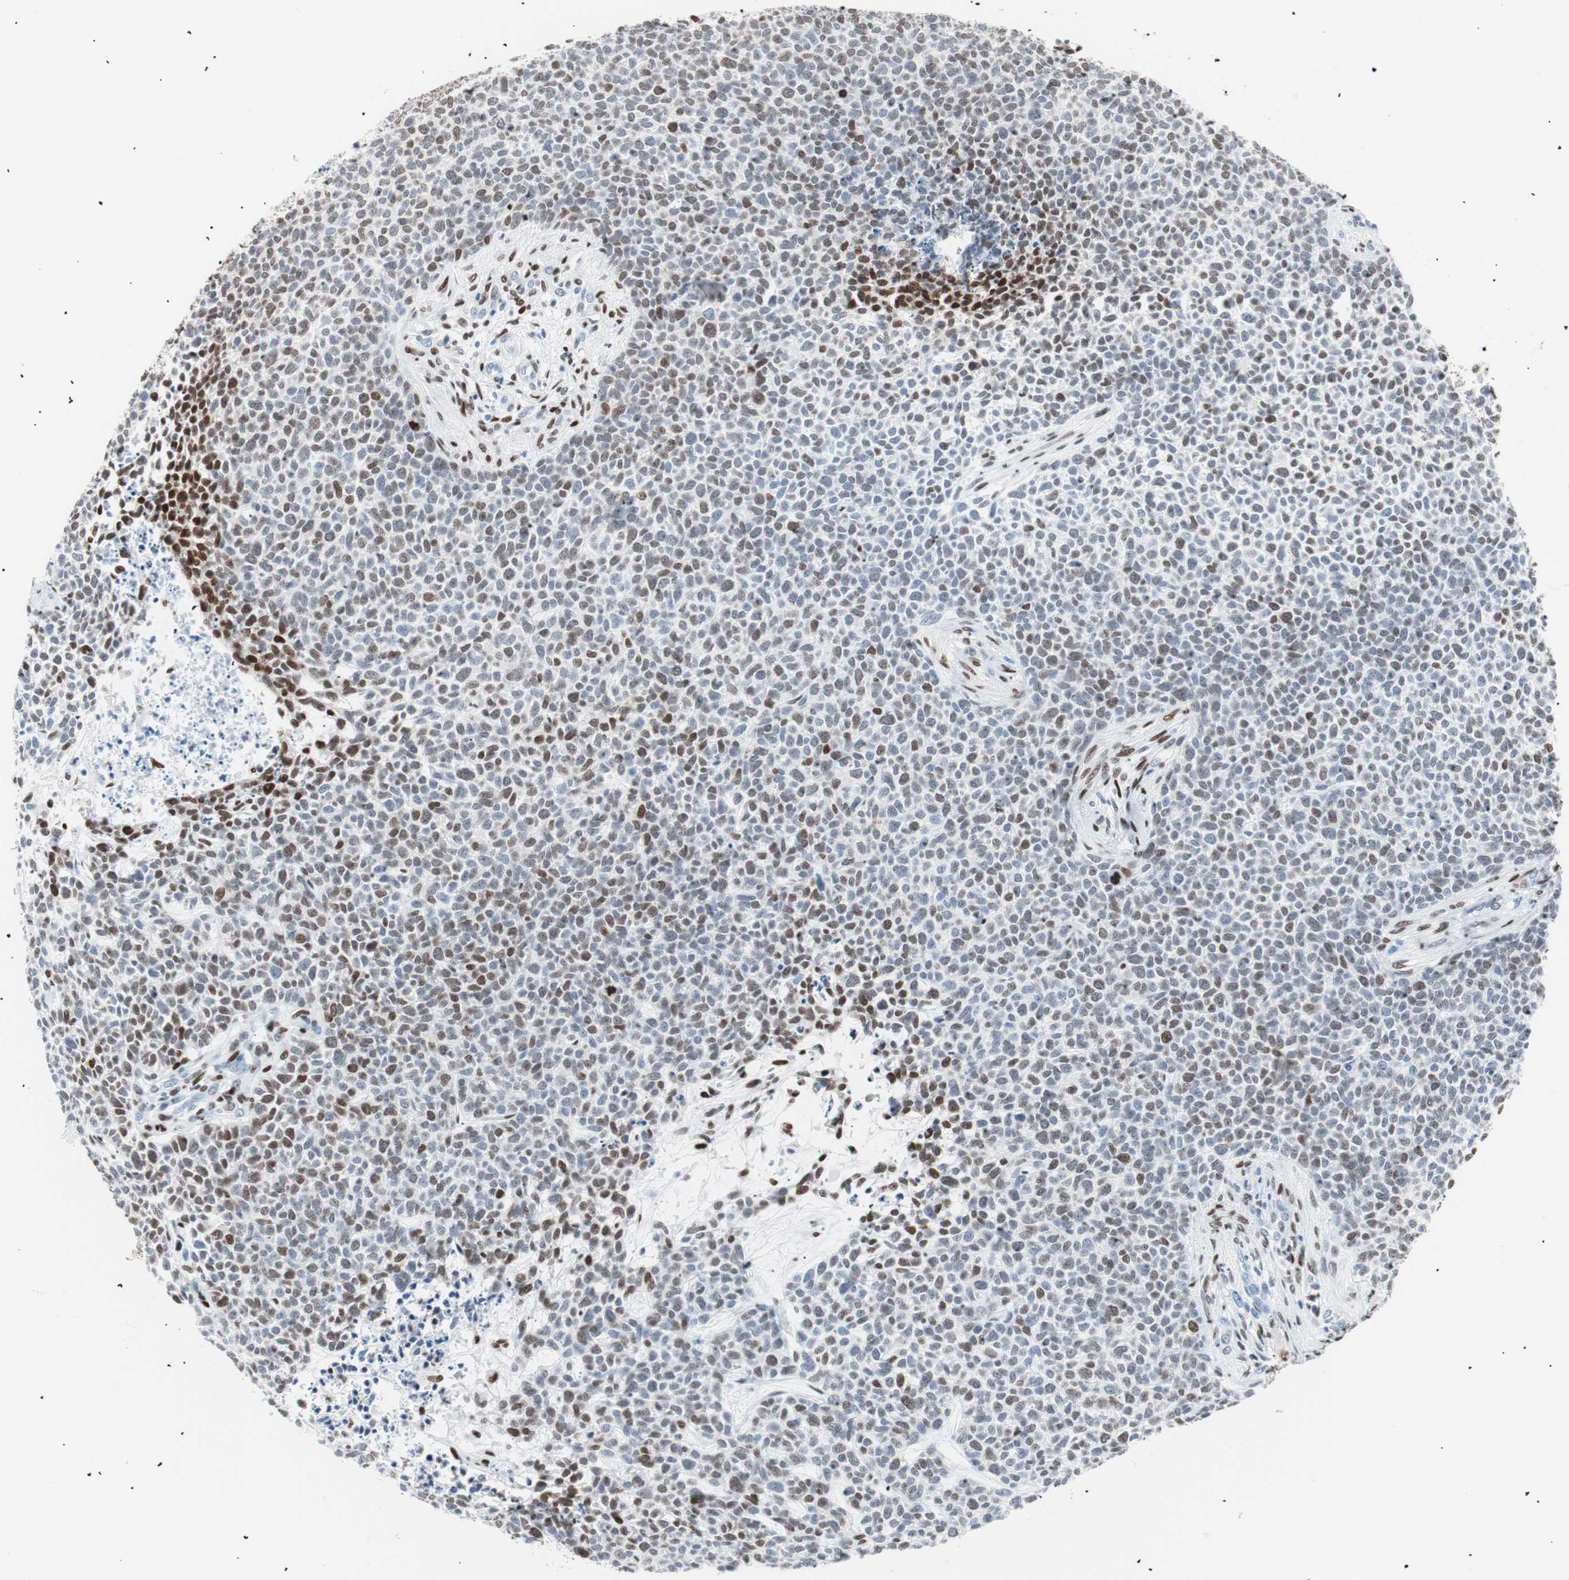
{"staining": {"intensity": "moderate", "quantity": "25%-75%", "location": "nuclear"}, "tissue": "skin cancer", "cell_type": "Tumor cells", "image_type": "cancer", "snomed": [{"axis": "morphology", "description": "Basal cell carcinoma"}, {"axis": "topography", "description": "Skin"}], "caption": "Immunohistochemistry (IHC) (DAB) staining of human basal cell carcinoma (skin) demonstrates moderate nuclear protein expression in approximately 25%-75% of tumor cells. The staining was performed using DAB, with brown indicating positive protein expression. Nuclei are stained blue with hematoxylin.", "gene": "CEBPB", "patient": {"sex": "female", "age": 84}}